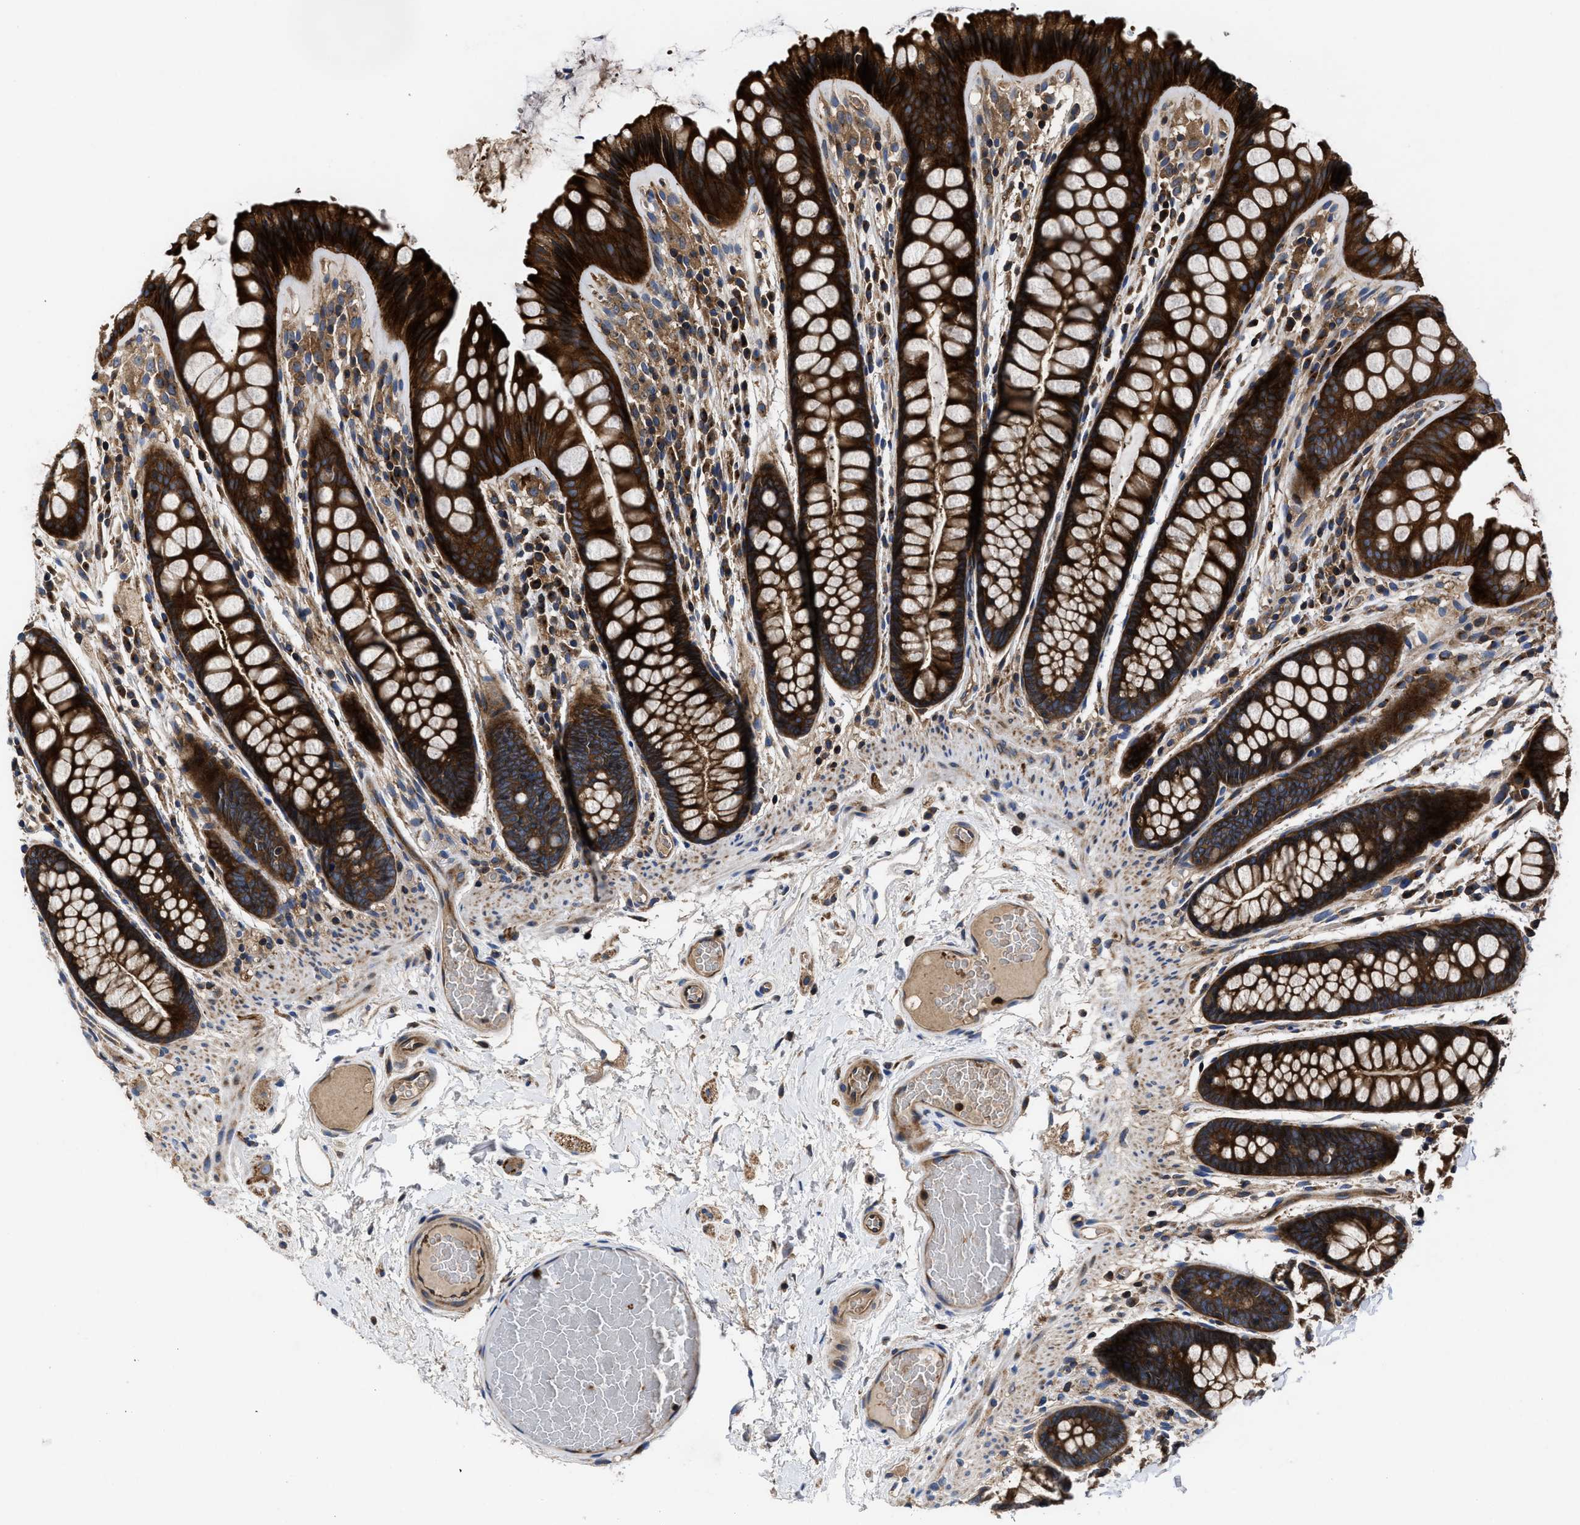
{"staining": {"intensity": "moderate", "quantity": ">75%", "location": "cytoplasmic/membranous"}, "tissue": "colon", "cell_type": "Endothelial cells", "image_type": "normal", "snomed": [{"axis": "morphology", "description": "Normal tissue, NOS"}, {"axis": "topography", "description": "Colon"}], "caption": "Immunohistochemical staining of unremarkable colon displays moderate cytoplasmic/membranous protein expression in about >75% of endothelial cells.", "gene": "YBEY", "patient": {"sex": "female", "age": 56}}